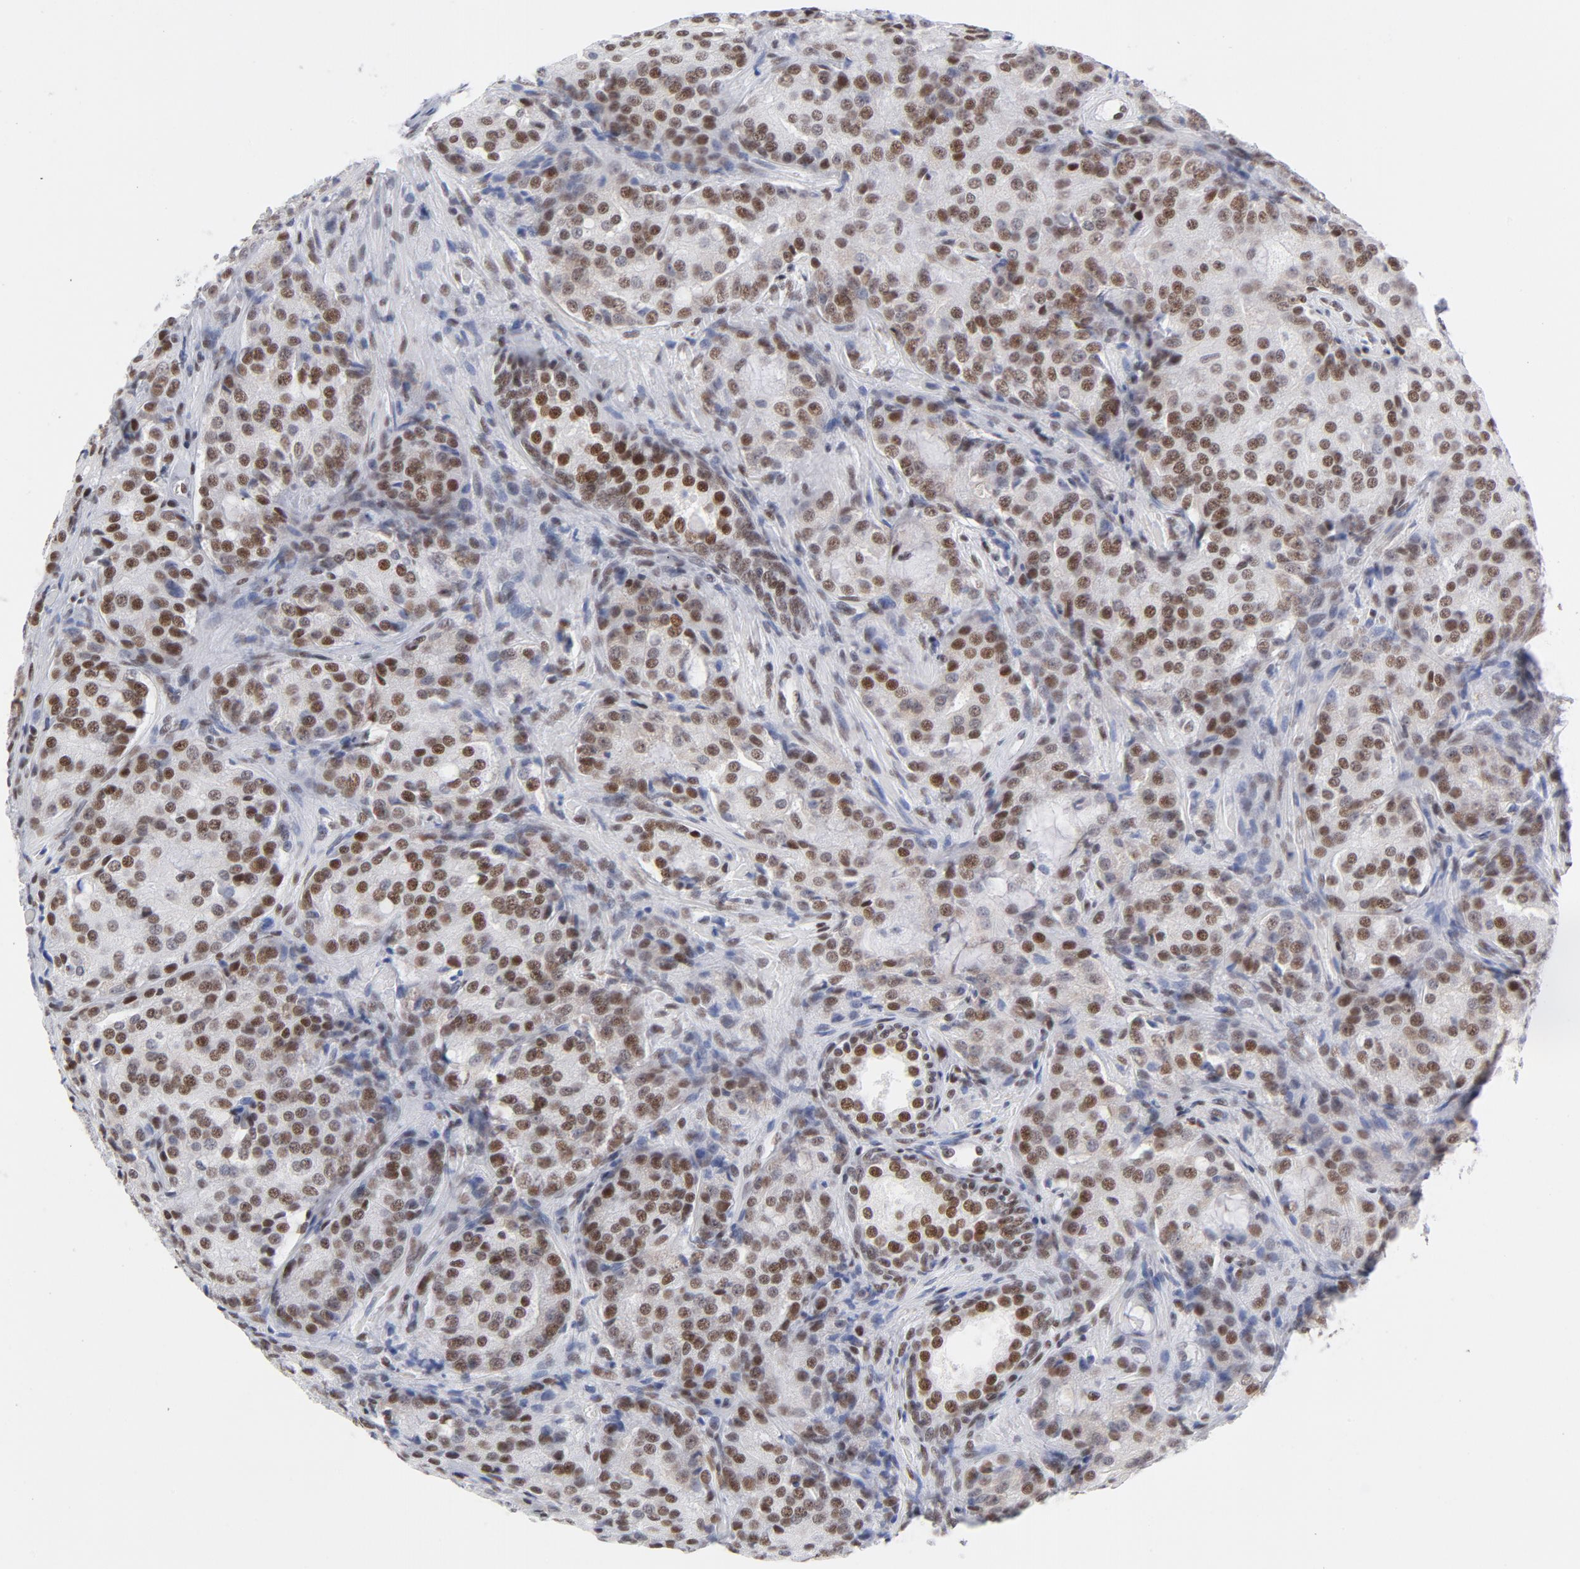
{"staining": {"intensity": "moderate", "quantity": ">75%", "location": "cytoplasmic/membranous,nuclear"}, "tissue": "prostate cancer", "cell_type": "Tumor cells", "image_type": "cancer", "snomed": [{"axis": "morphology", "description": "Adenocarcinoma, High grade"}, {"axis": "topography", "description": "Prostate"}], "caption": "Immunohistochemistry of human prostate adenocarcinoma (high-grade) demonstrates medium levels of moderate cytoplasmic/membranous and nuclear positivity in approximately >75% of tumor cells.", "gene": "ATF2", "patient": {"sex": "male", "age": 72}}